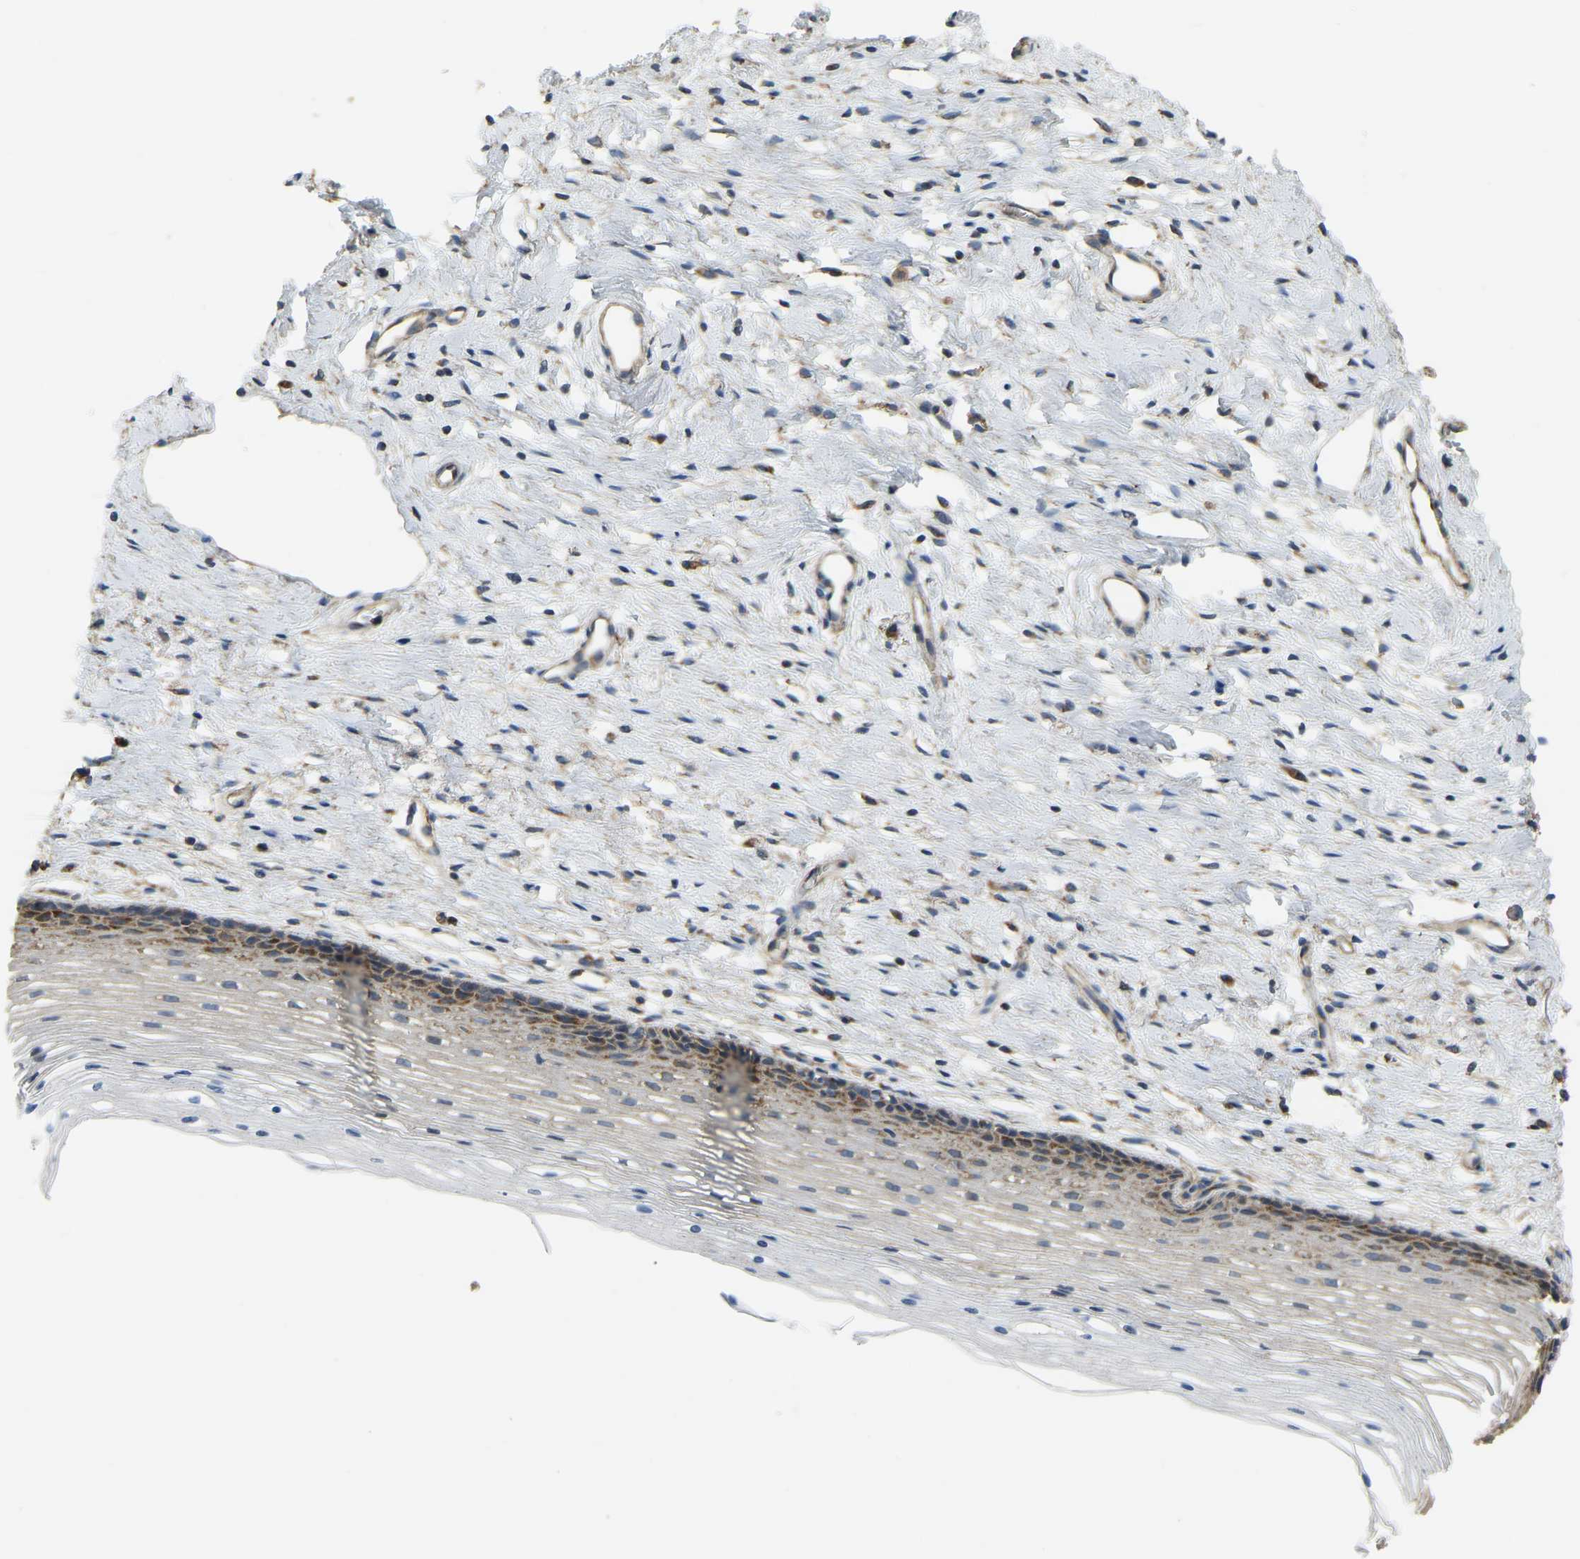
{"staining": {"intensity": "moderate", "quantity": ">75%", "location": "cytoplasmic/membranous"}, "tissue": "cervix", "cell_type": "Glandular cells", "image_type": "normal", "snomed": [{"axis": "morphology", "description": "Normal tissue, NOS"}, {"axis": "topography", "description": "Cervix"}], "caption": "This photomicrograph demonstrates immunohistochemistry (IHC) staining of unremarkable human cervix, with medium moderate cytoplasmic/membranous expression in approximately >75% of glandular cells.", "gene": "PSMD7", "patient": {"sex": "female", "age": 77}}